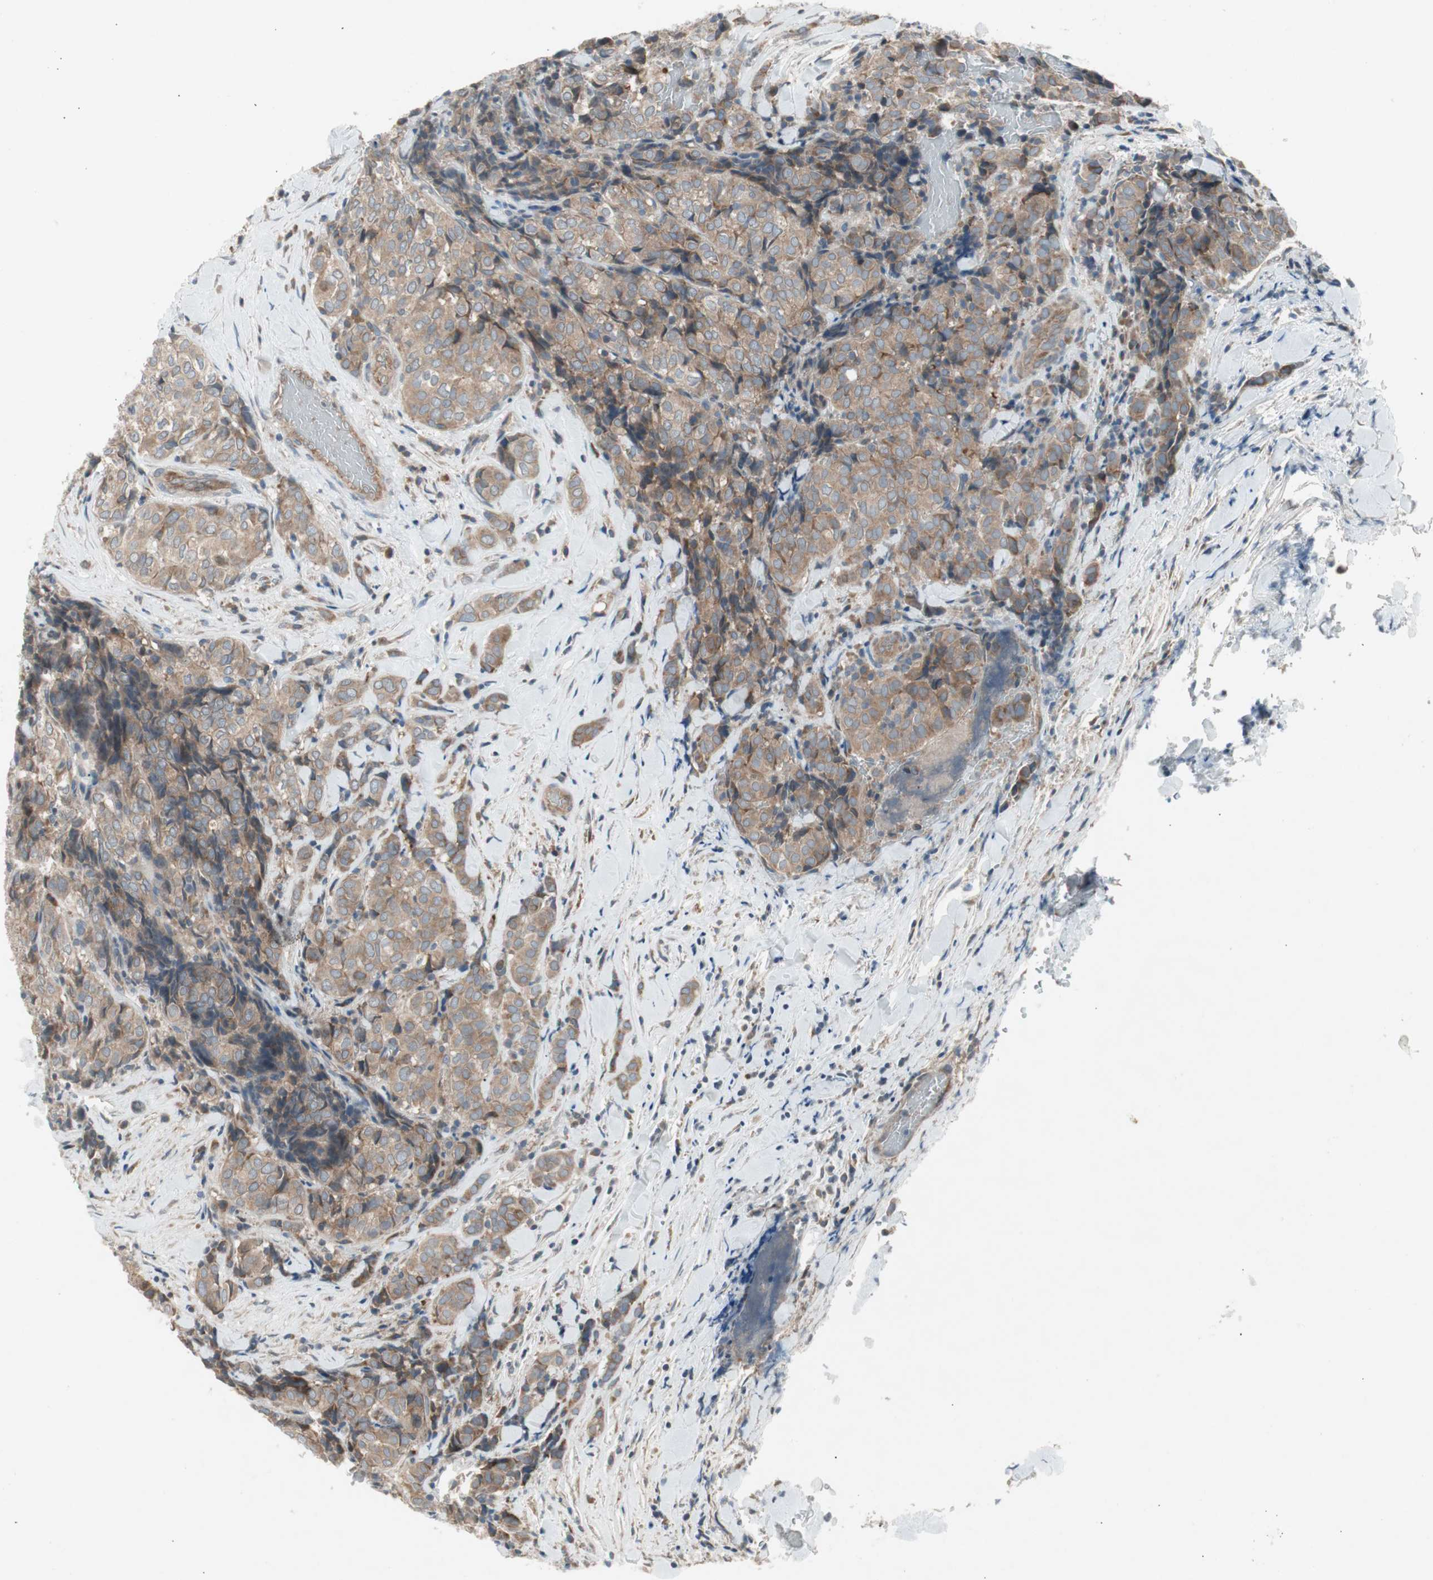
{"staining": {"intensity": "weak", "quantity": ">75%", "location": "cytoplasmic/membranous"}, "tissue": "thyroid cancer", "cell_type": "Tumor cells", "image_type": "cancer", "snomed": [{"axis": "morphology", "description": "Normal tissue, NOS"}, {"axis": "morphology", "description": "Papillary adenocarcinoma, NOS"}, {"axis": "topography", "description": "Thyroid gland"}], "caption": "Immunohistochemistry micrograph of human thyroid papillary adenocarcinoma stained for a protein (brown), which demonstrates low levels of weak cytoplasmic/membranous positivity in approximately >75% of tumor cells.", "gene": "PANK2", "patient": {"sex": "female", "age": 30}}